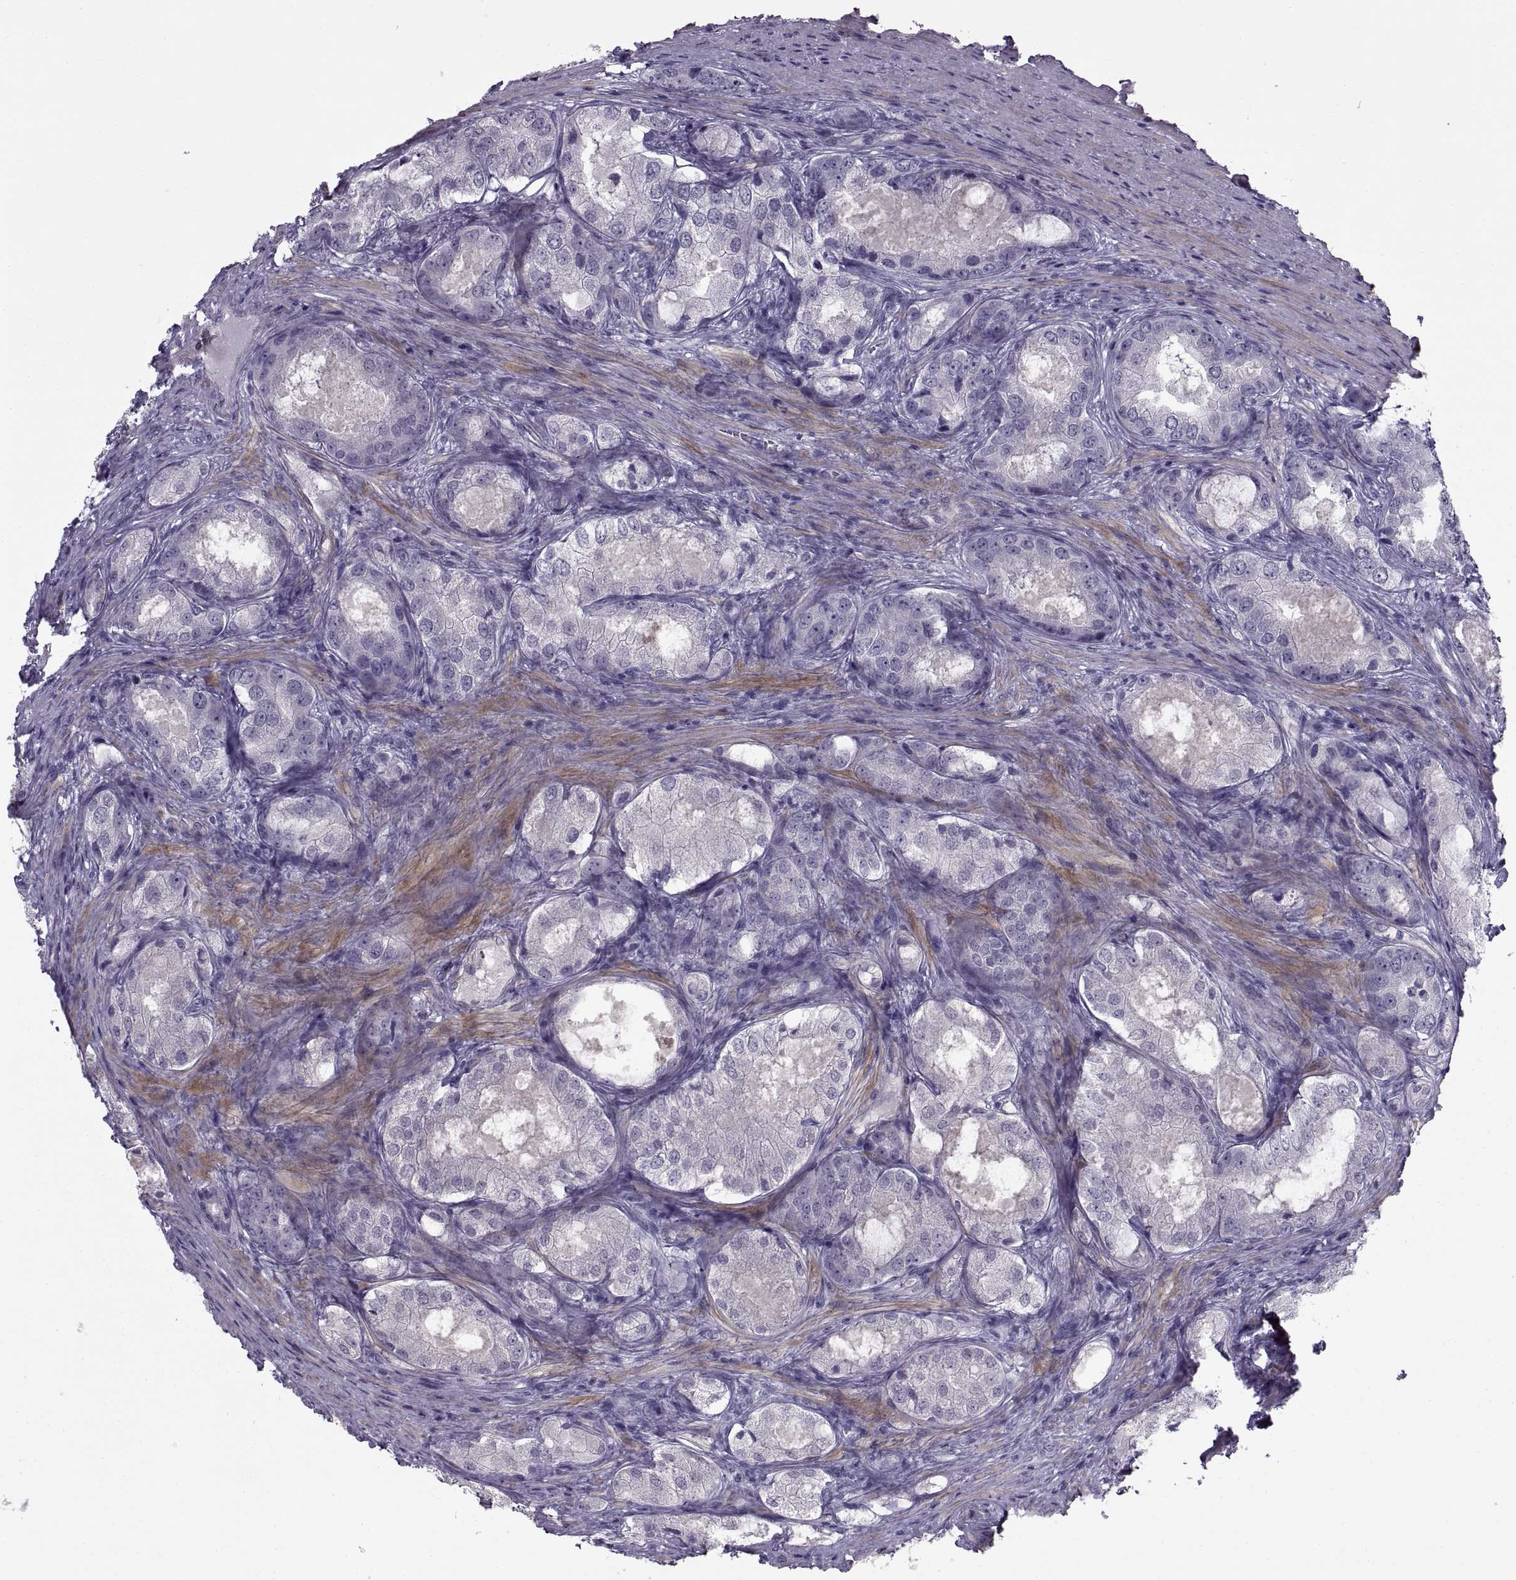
{"staining": {"intensity": "negative", "quantity": "none", "location": "none"}, "tissue": "prostate cancer", "cell_type": "Tumor cells", "image_type": "cancer", "snomed": [{"axis": "morphology", "description": "Adenocarcinoma, Low grade"}, {"axis": "topography", "description": "Prostate"}], "caption": "The histopathology image displays no significant expression in tumor cells of prostate adenocarcinoma (low-grade).", "gene": "BSPH1", "patient": {"sex": "male", "age": 68}}